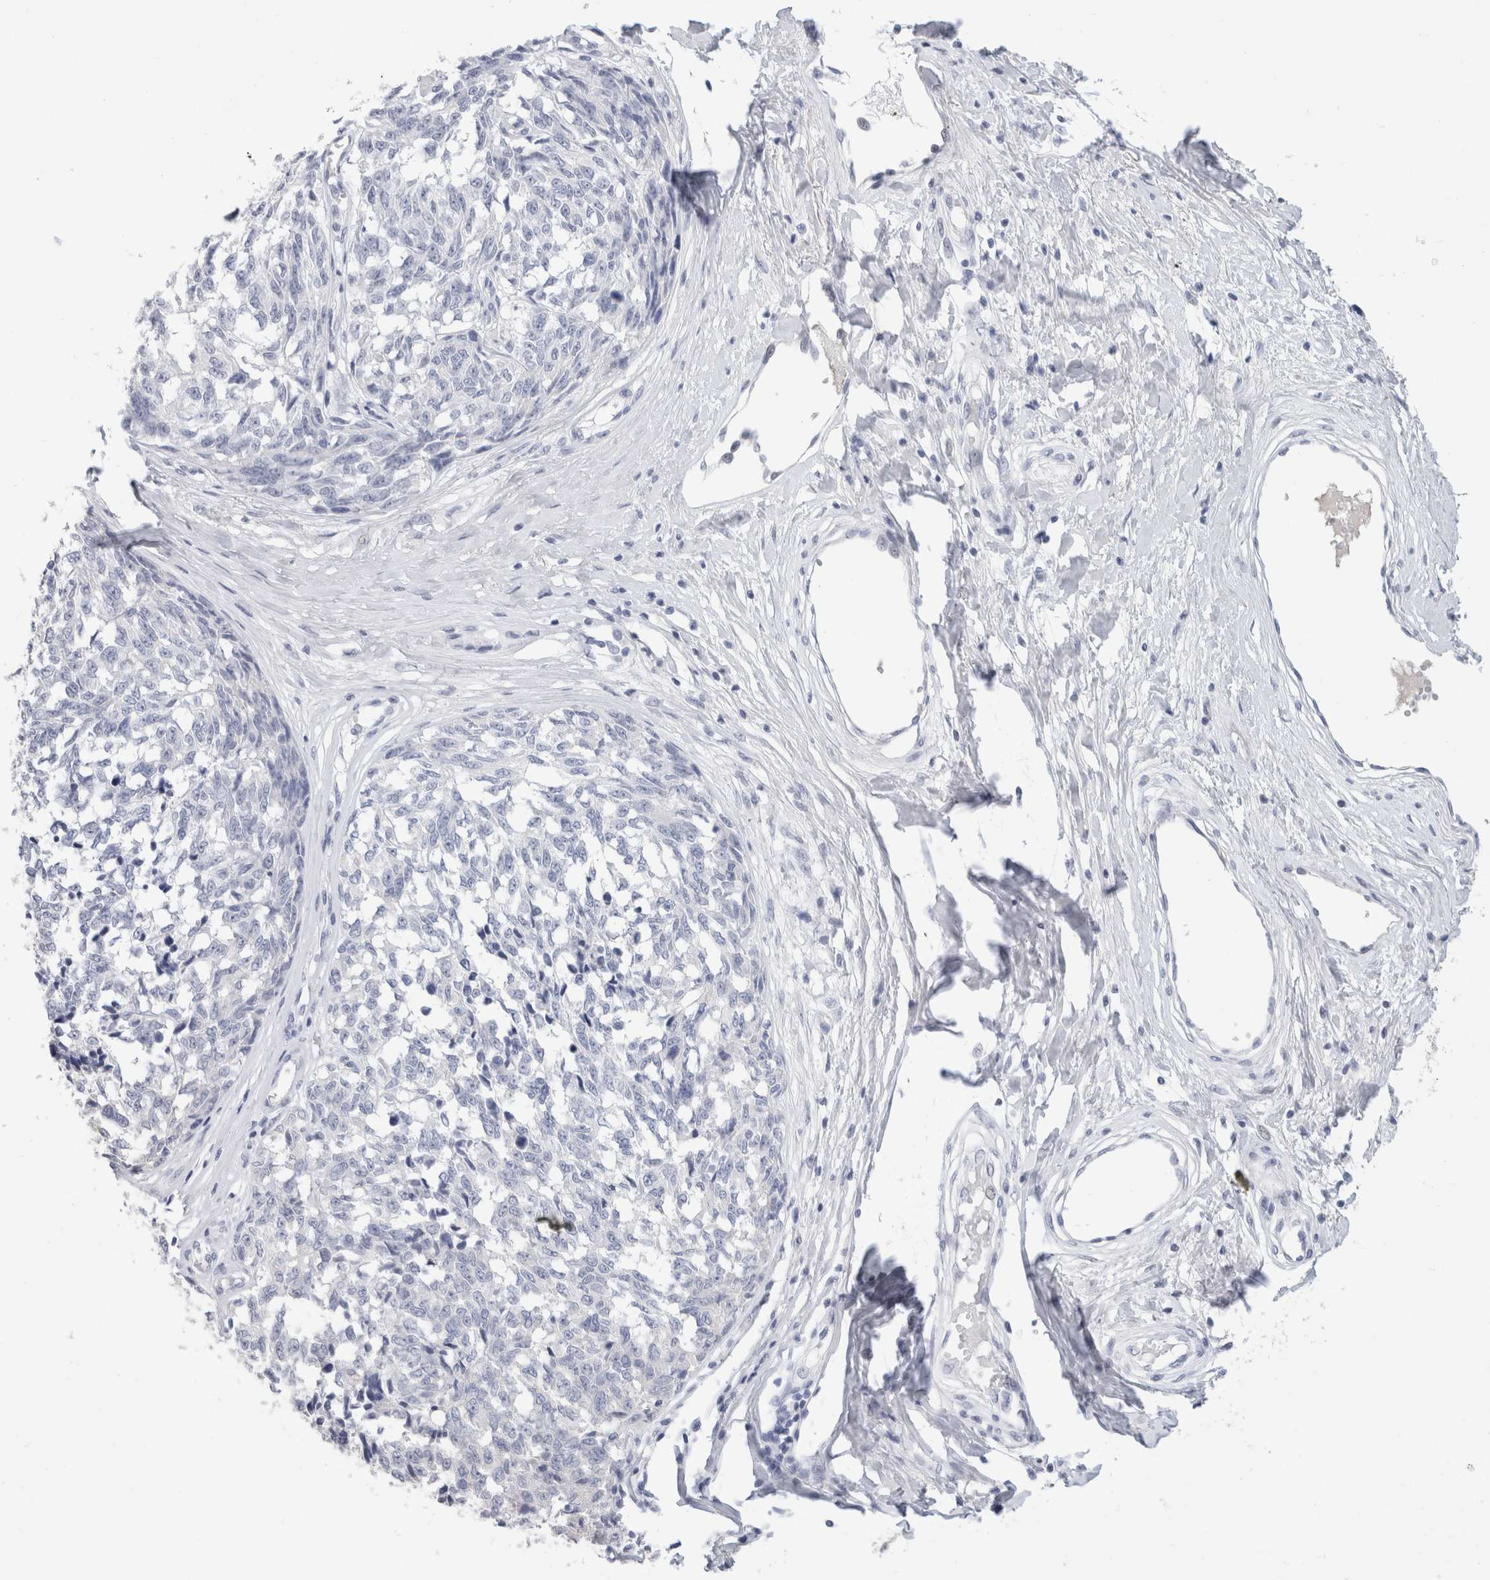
{"staining": {"intensity": "negative", "quantity": "none", "location": "none"}, "tissue": "melanoma", "cell_type": "Tumor cells", "image_type": "cancer", "snomed": [{"axis": "morphology", "description": "Malignant melanoma, NOS"}, {"axis": "topography", "description": "Skin"}], "caption": "Immunohistochemical staining of malignant melanoma demonstrates no significant positivity in tumor cells.", "gene": "IL6", "patient": {"sex": "female", "age": 64}}